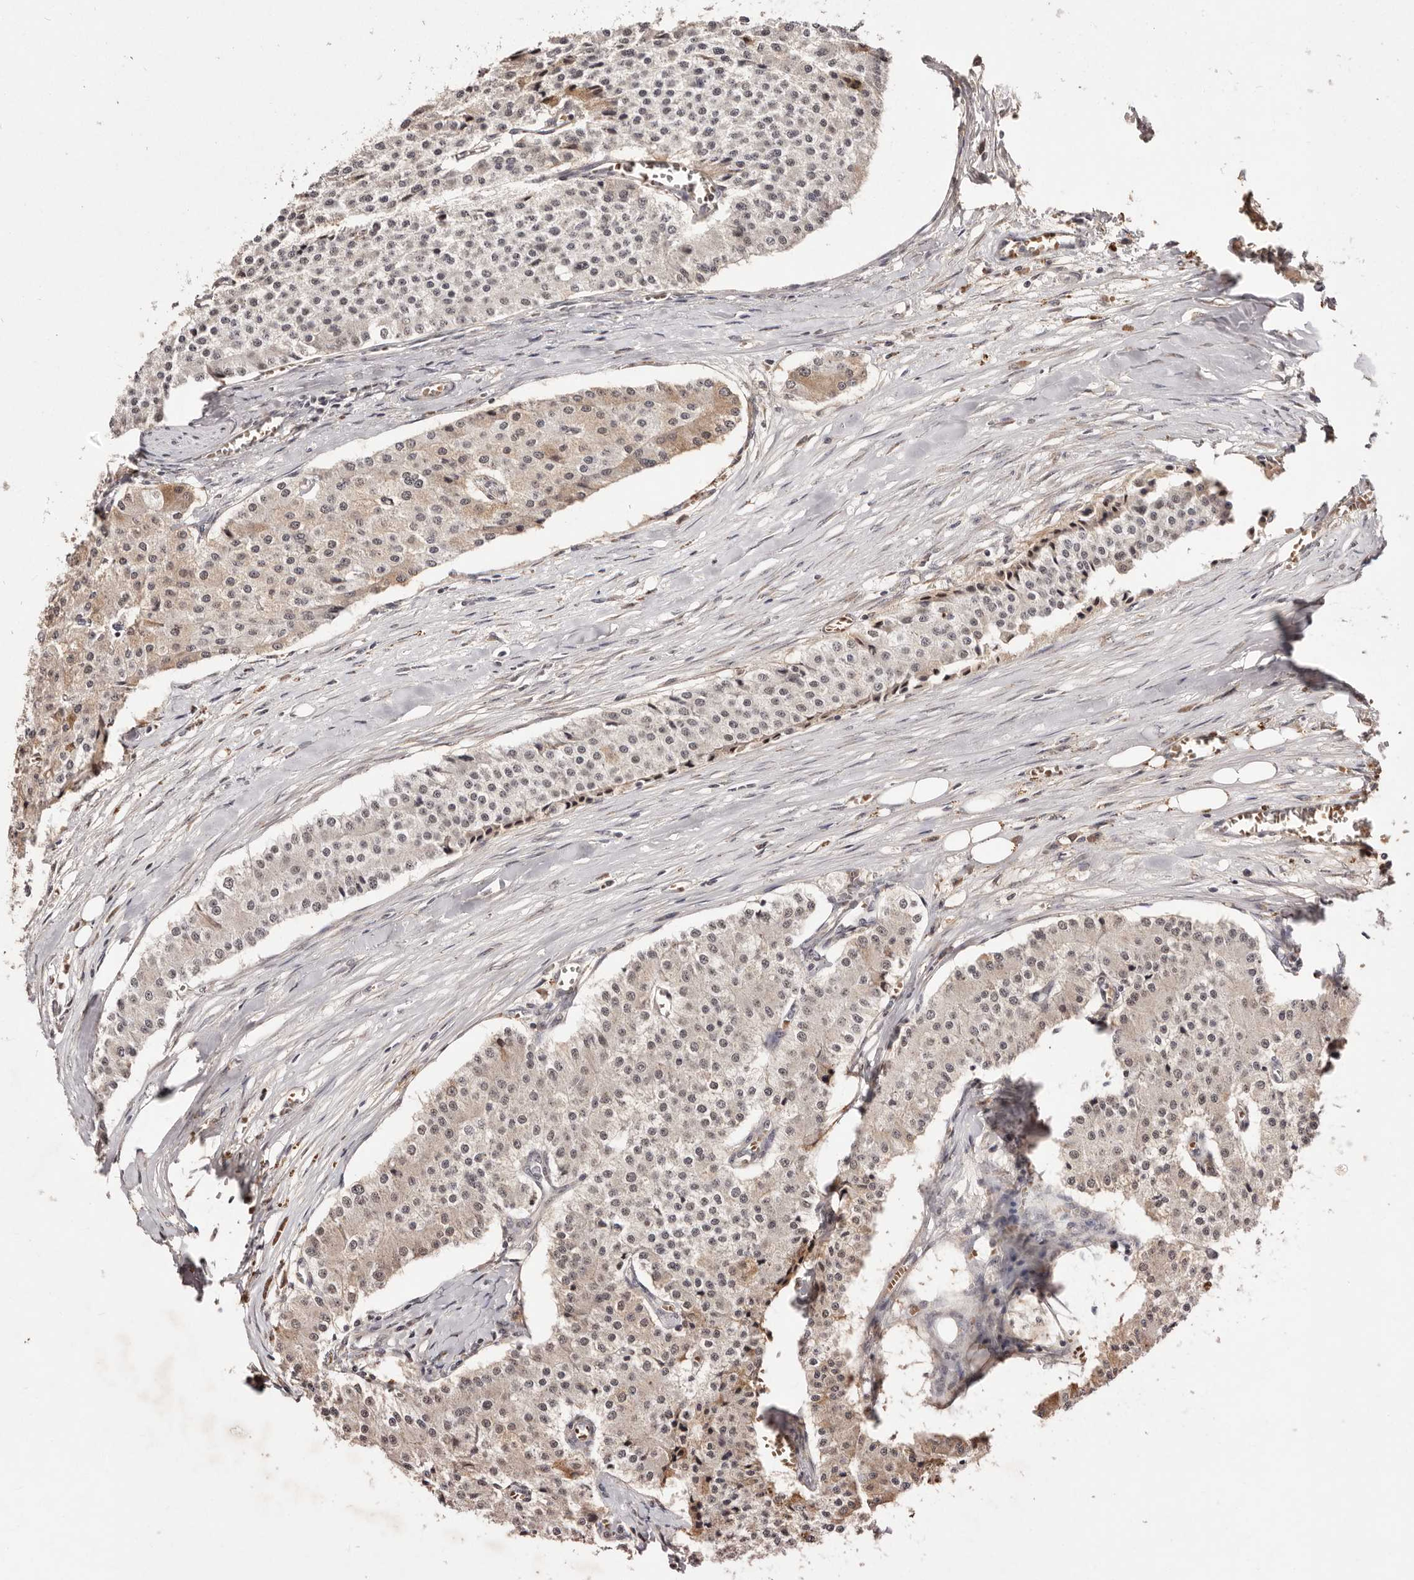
{"staining": {"intensity": "weak", "quantity": ">75%", "location": "cytoplasmic/membranous,nuclear"}, "tissue": "carcinoid", "cell_type": "Tumor cells", "image_type": "cancer", "snomed": [{"axis": "morphology", "description": "Carcinoid, malignant, NOS"}, {"axis": "topography", "description": "Colon"}], "caption": "Brown immunohistochemical staining in carcinoid exhibits weak cytoplasmic/membranous and nuclear expression in approximately >75% of tumor cells. The staining is performed using DAB (3,3'-diaminobenzidine) brown chromogen to label protein expression. The nuclei are counter-stained blue using hematoxylin.", "gene": "BICRAL", "patient": {"sex": "female", "age": 52}}